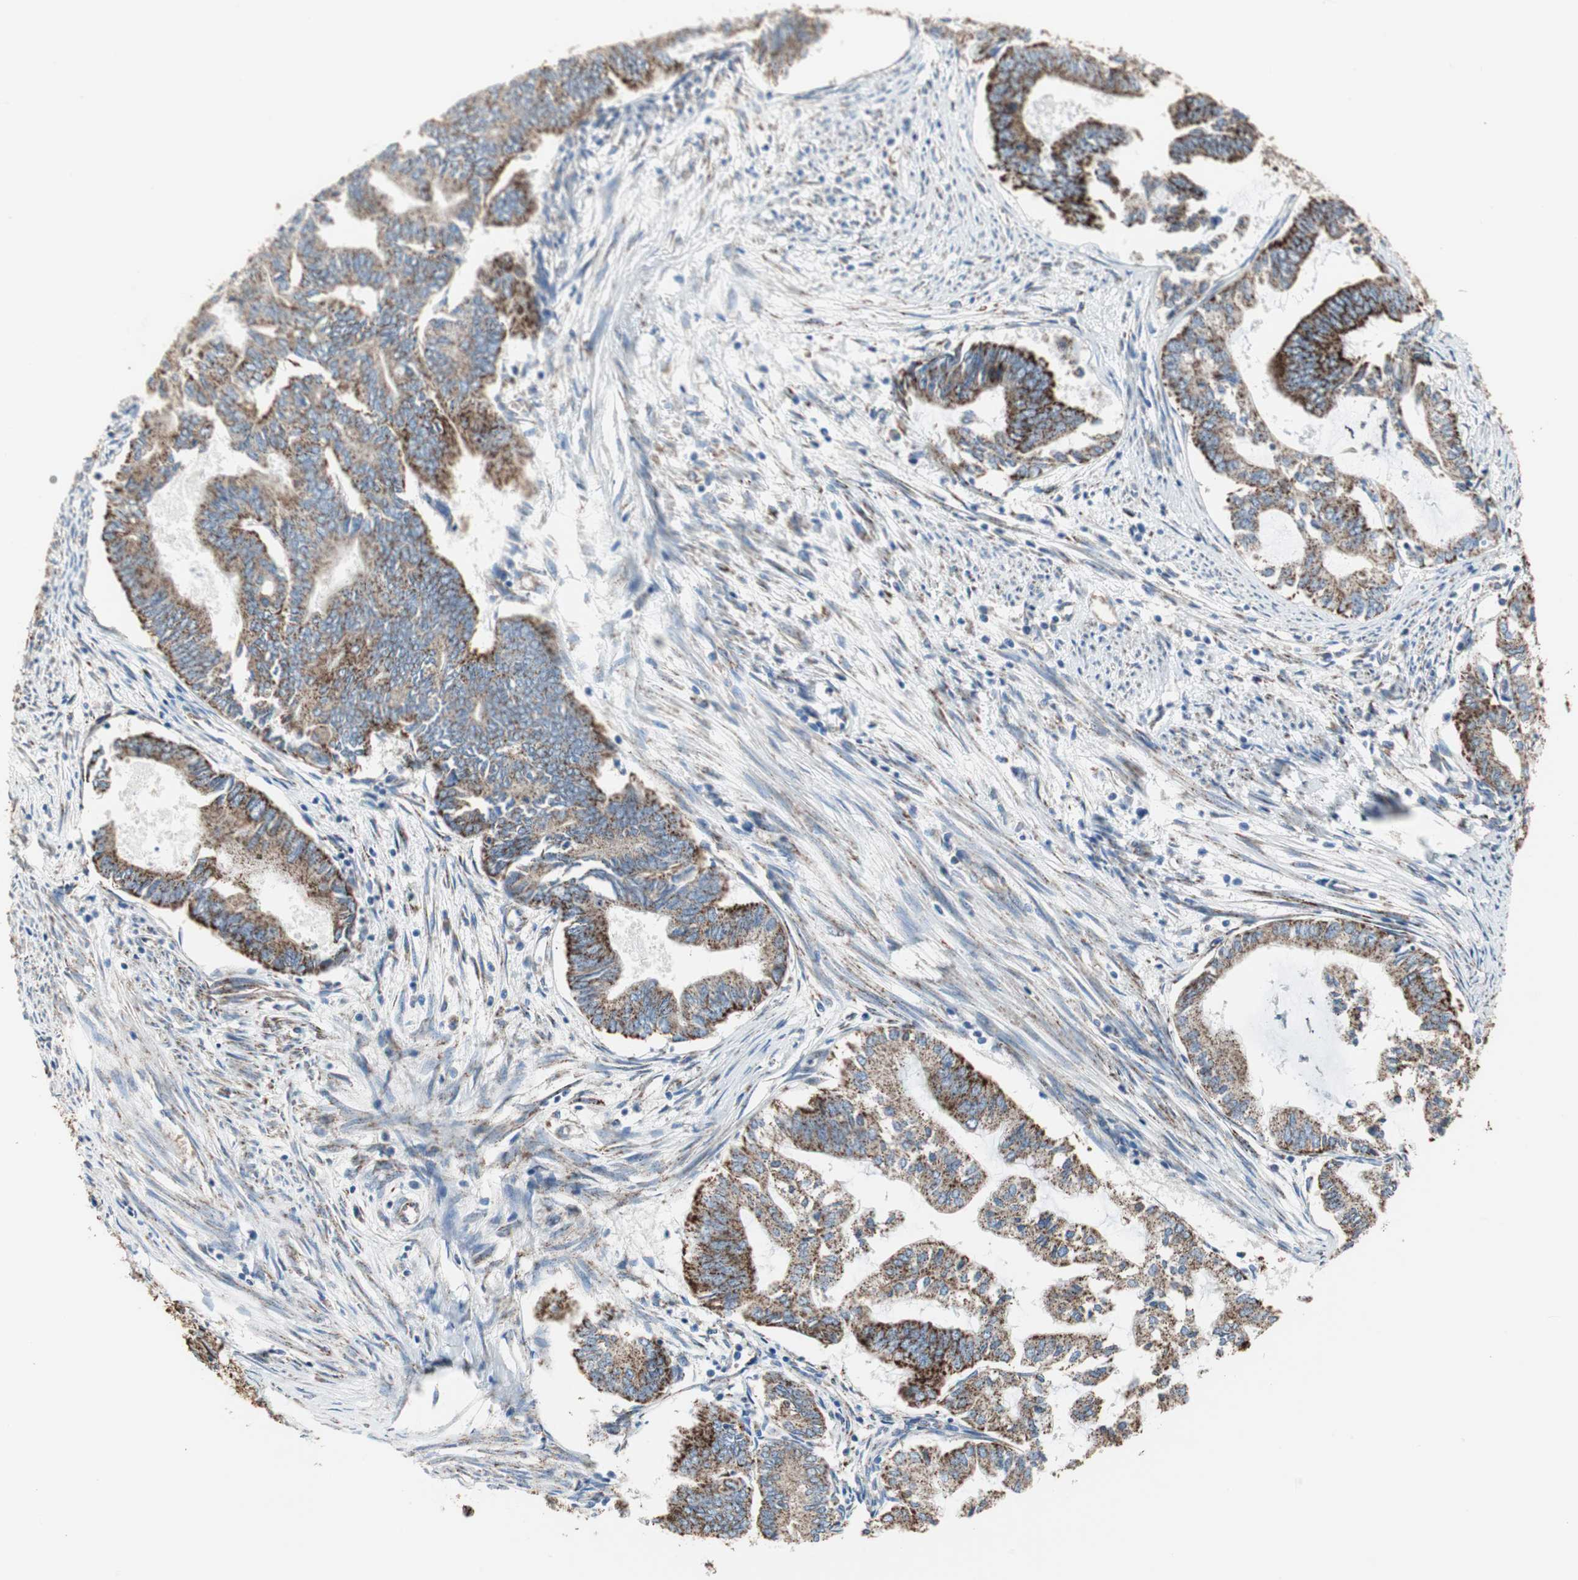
{"staining": {"intensity": "strong", "quantity": "25%-75%", "location": "cytoplasmic/membranous"}, "tissue": "endometrial cancer", "cell_type": "Tumor cells", "image_type": "cancer", "snomed": [{"axis": "morphology", "description": "Adenocarcinoma, NOS"}, {"axis": "topography", "description": "Endometrium"}], "caption": "An immunohistochemistry (IHC) photomicrograph of neoplastic tissue is shown. Protein staining in brown labels strong cytoplasmic/membranous positivity in adenocarcinoma (endometrial) within tumor cells.", "gene": "TST", "patient": {"sex": "female", "age": 86}}